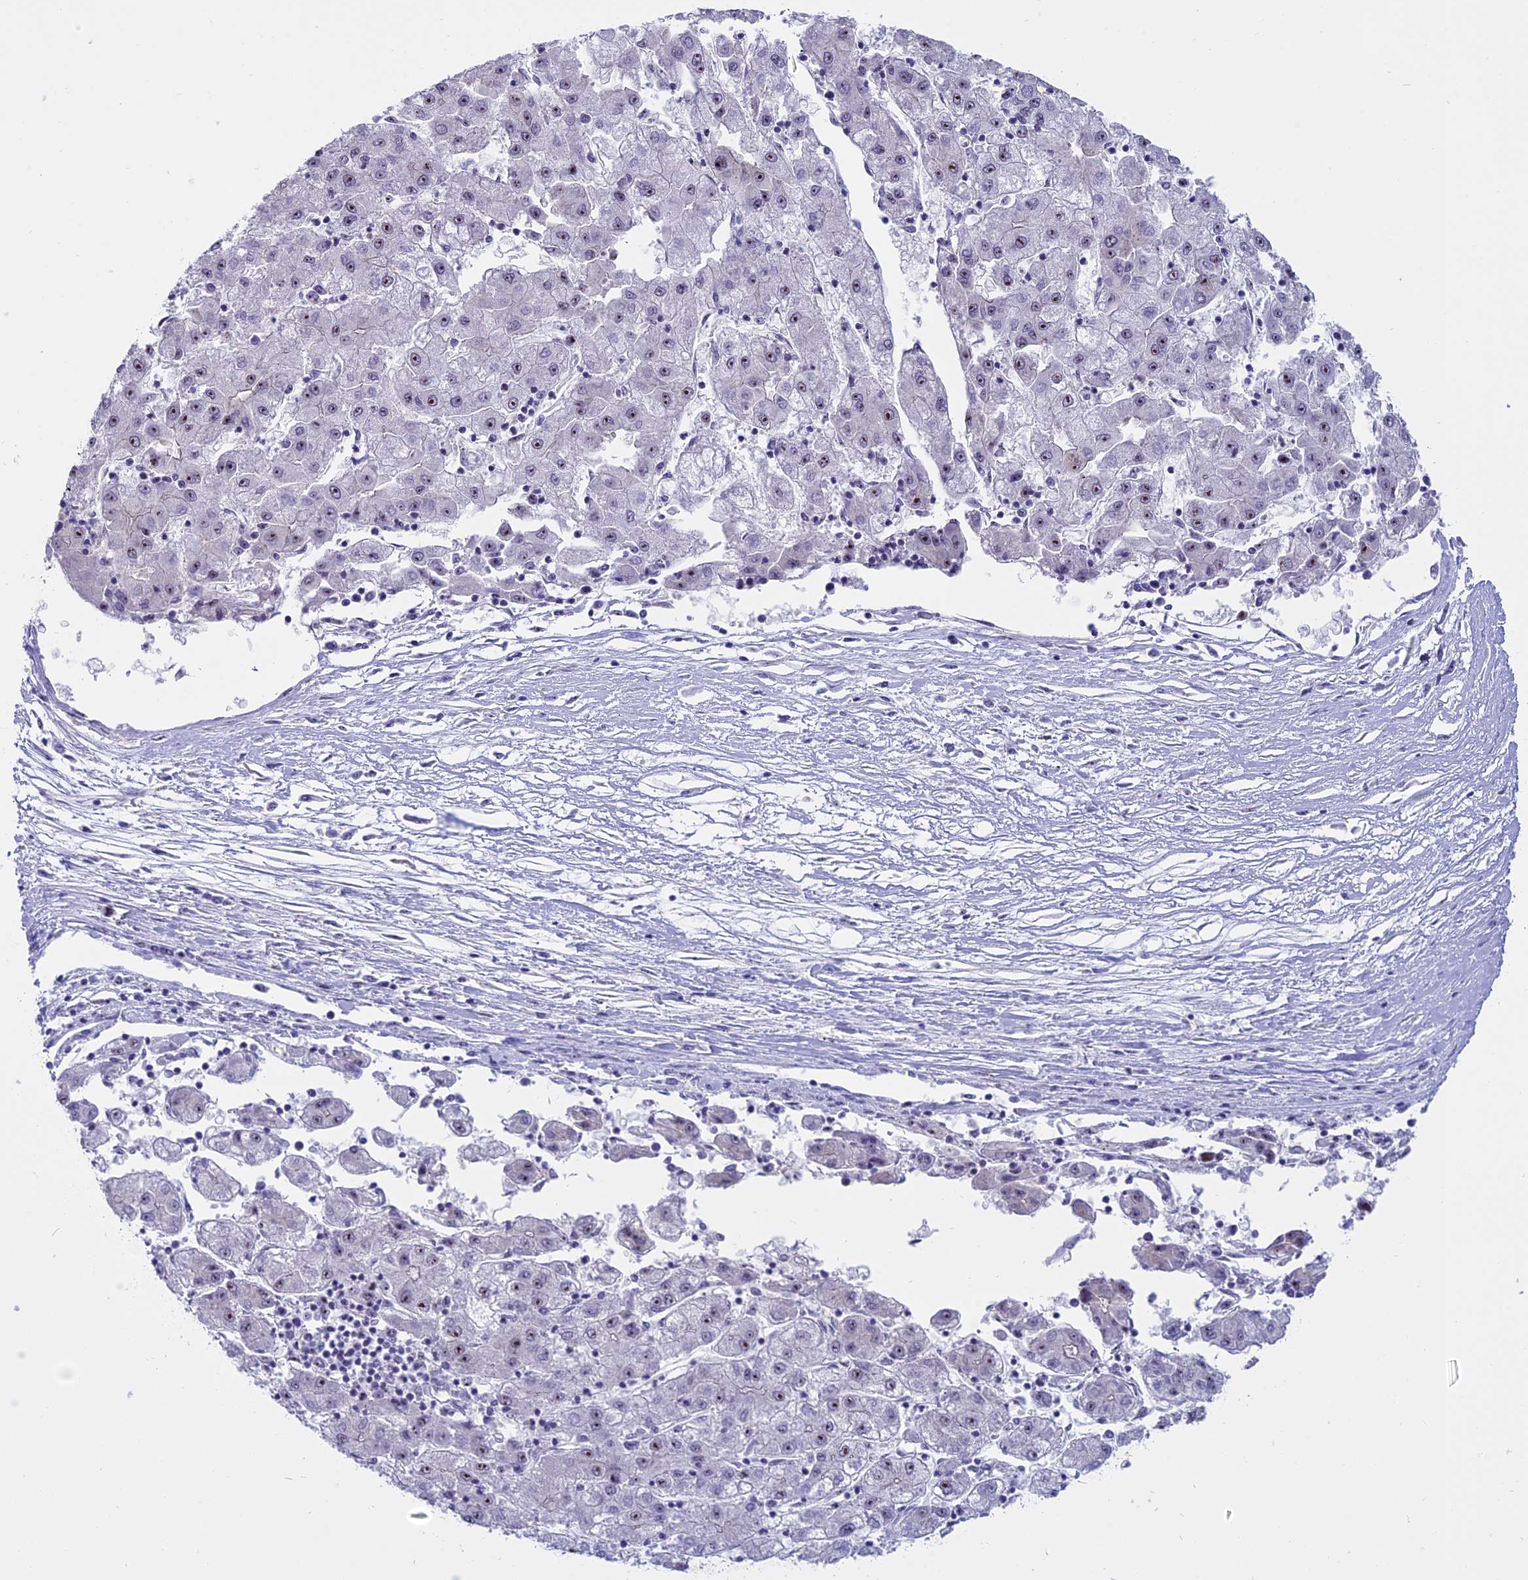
{"staining": {"intensity": "moderate", "quantity": "25%-75%", "location": "nuclear"}, "tissue": "liver cancer", "cell_type": "Tumor cells", "image_type": "cancer", "snomed": [{"axis": "morphology", "description": "Carcinoma, Hepatocellular, NOS"}, {"axis": "topography", "description": "Liver"}], "caption": "Immunohistochemistry micrograph of liver cancer (hepatocellular carcinoma) stained for a protein (brown), which shows medium levels of moderate nuclear expression in approximately 25%-75% of tumor cells.", "gene": "TBL3", "patient": {"sex": "male", "age": 72}}